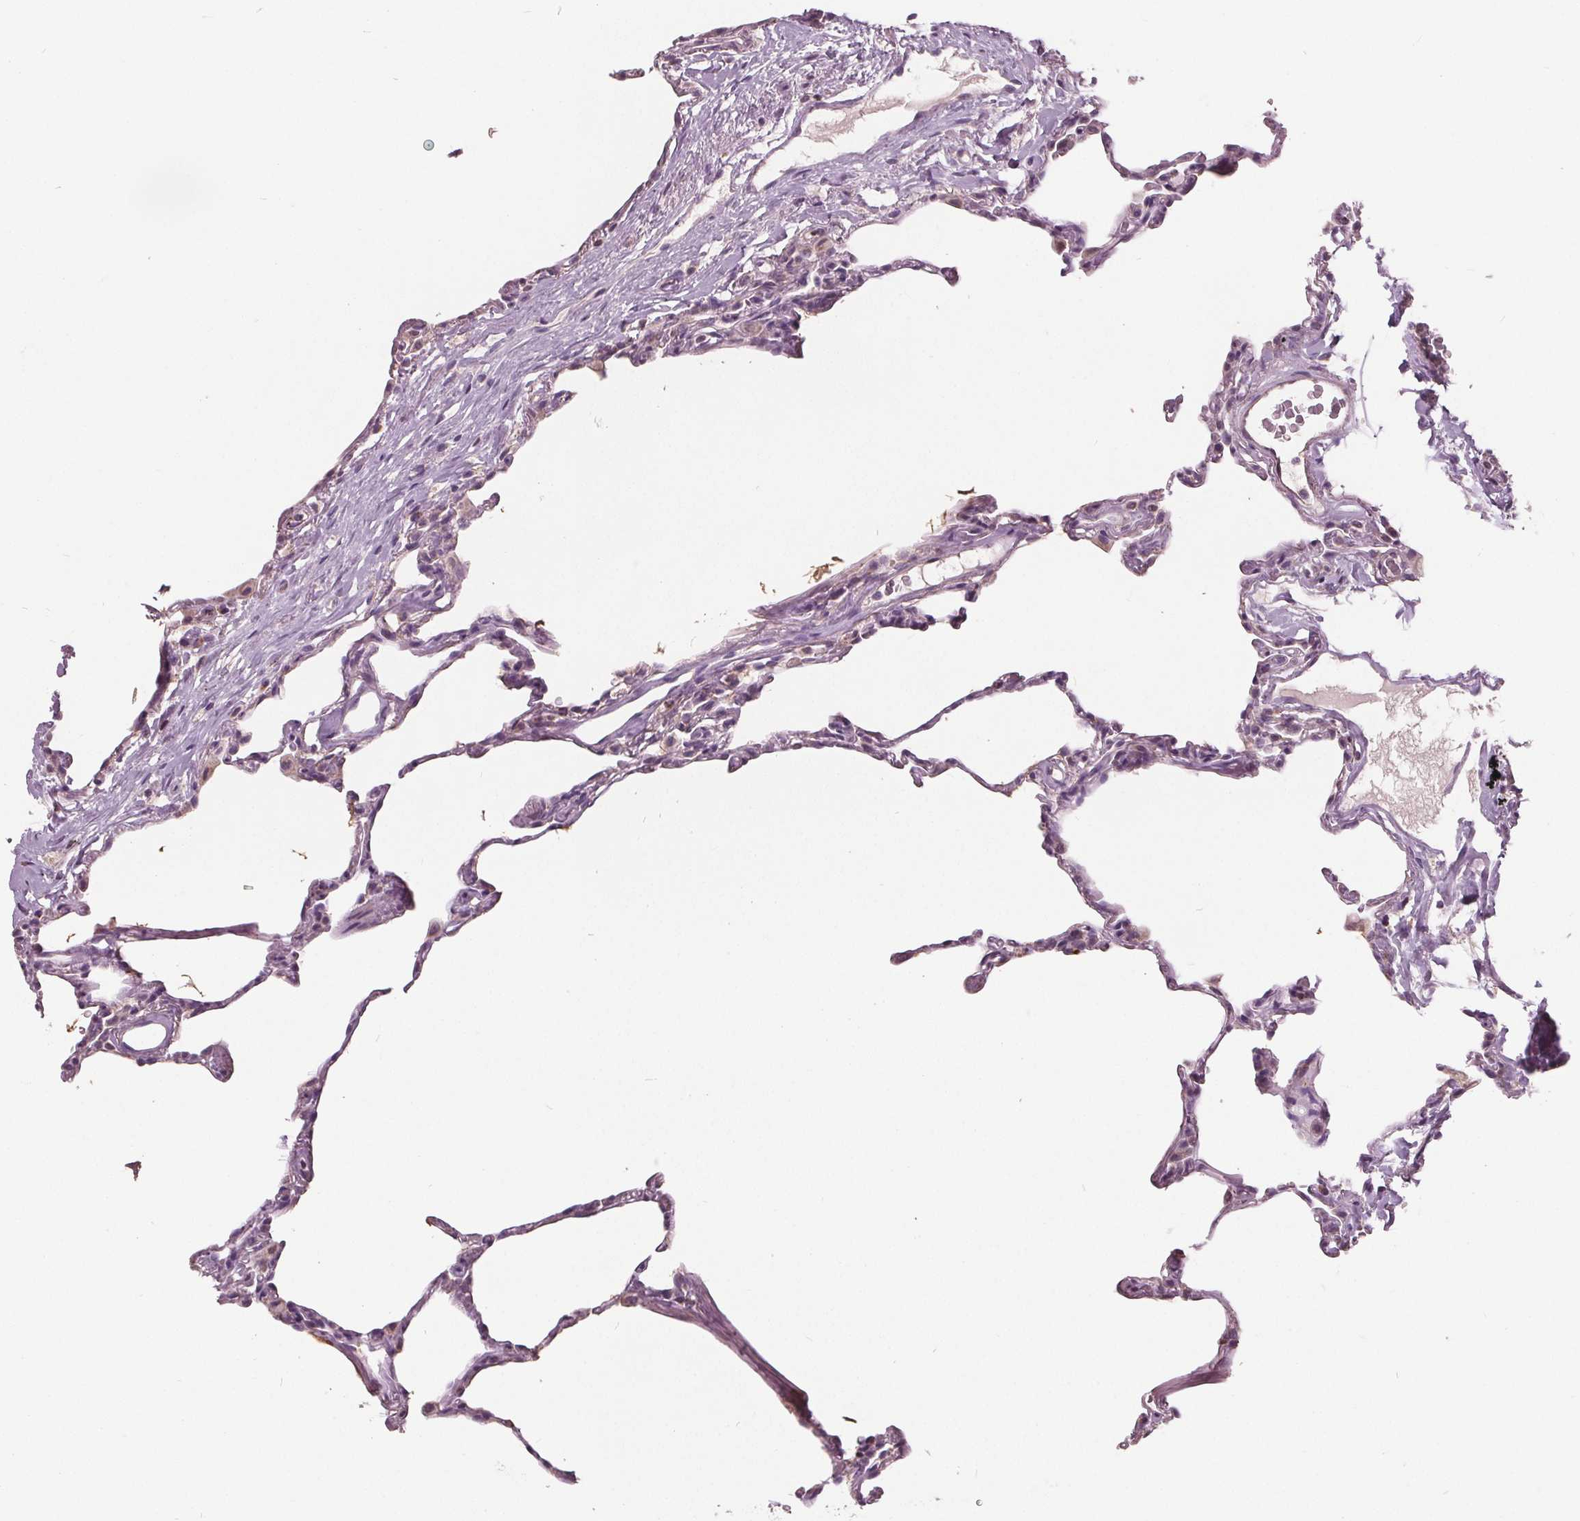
{"staining": {"intensity": "negative", "quantity": "none", "location": "none"}, "tissue": "lung", "cell_type": "Alveolar cells", "image_type": "normal", "snomed": [{"axis": "morphology", "description": "Normal tissue, NOS"}, {"axis": "topography", "description": "Lung"}], "caption": "IHC image of normal human lung stained for a protein (brown), which reveals no staining in alveolar cells.", "gene": "ECI2", "patient": {"sex": "female", "age": 57}}